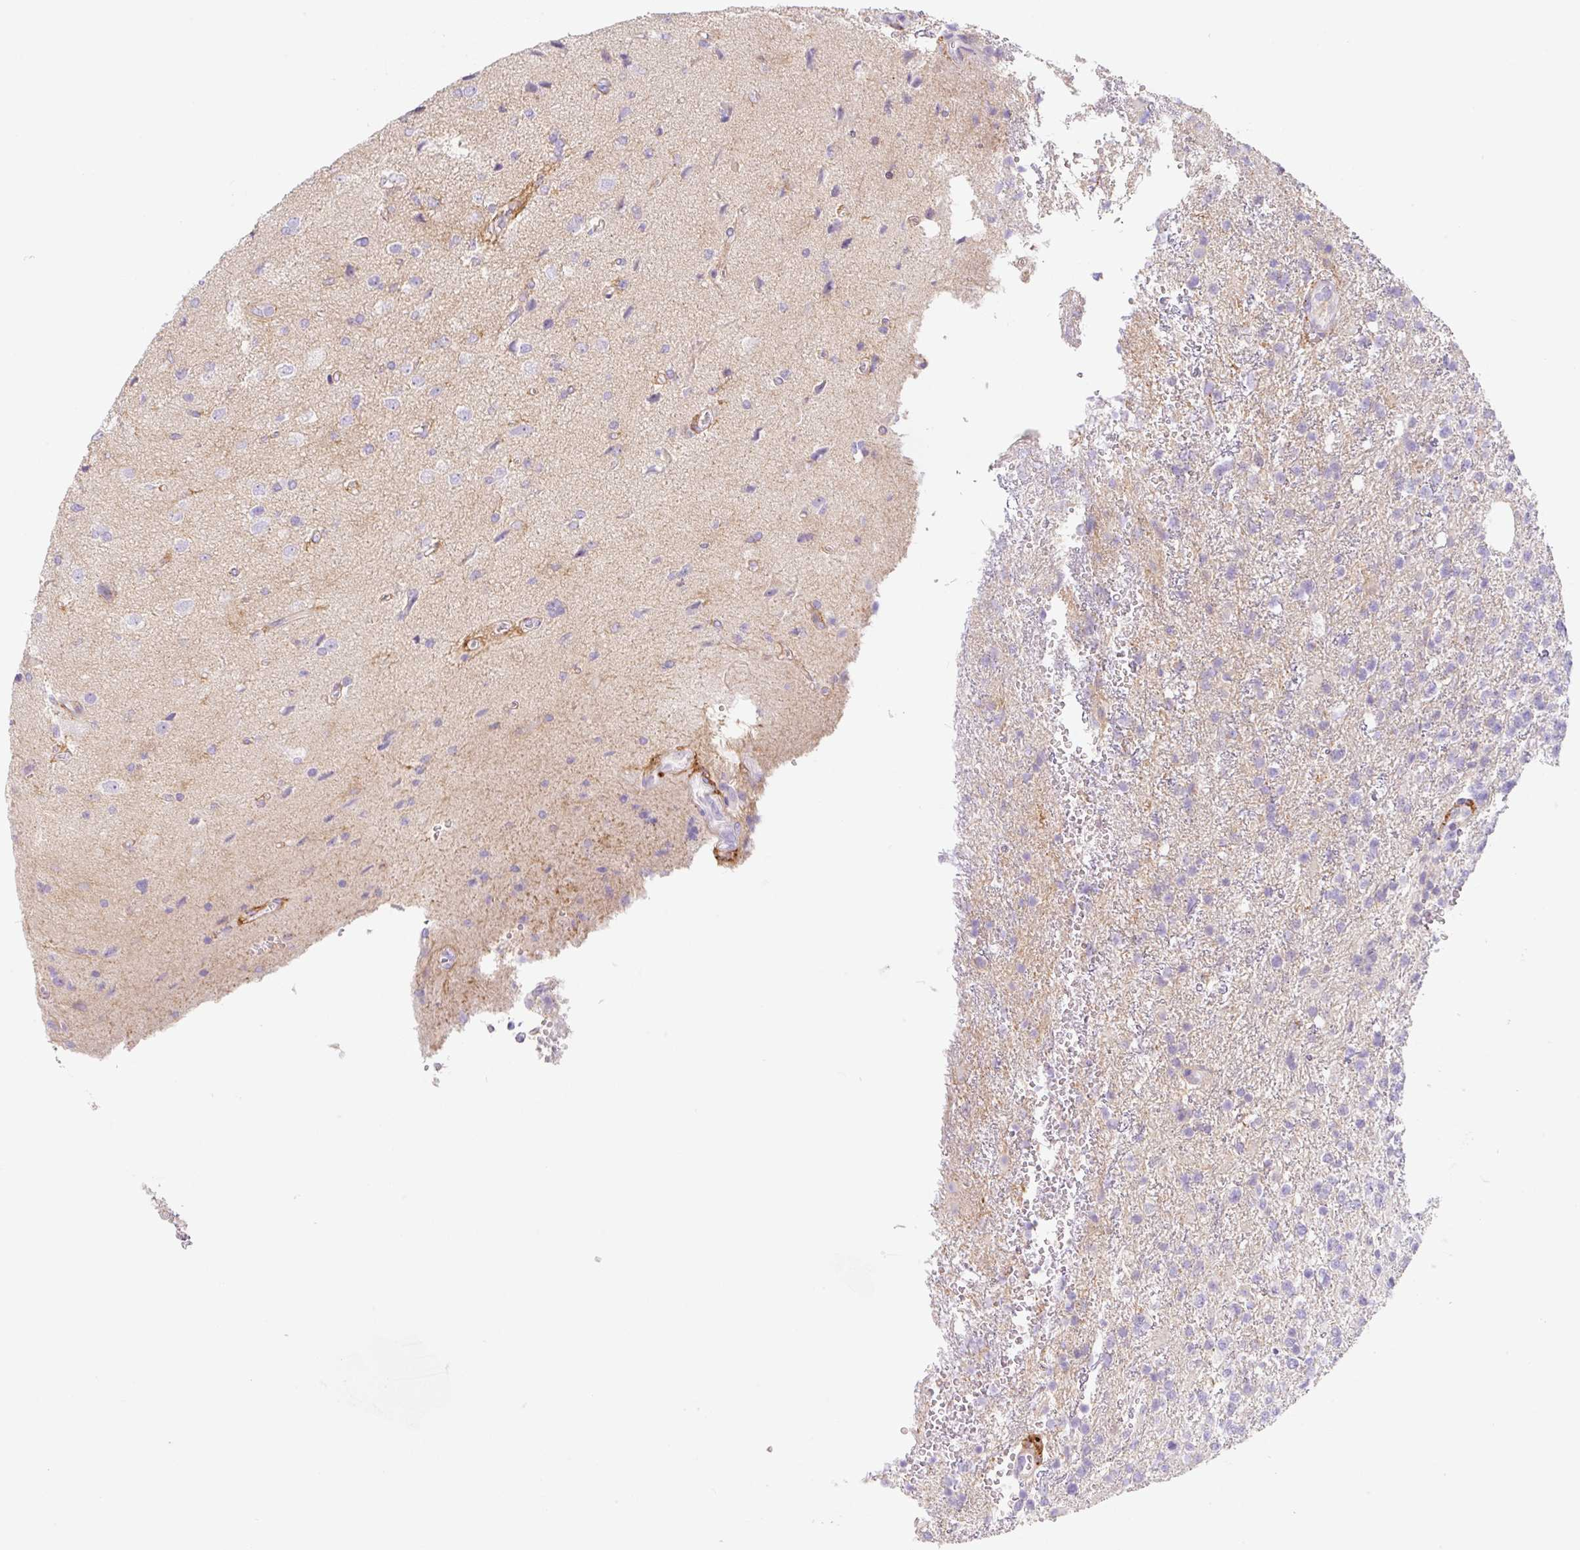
{"staining": {"intensity": "negative", "quantity": "none", "location": "none"}, "tissue": "glioma", "cell_type": "Tumor cells", "image_type": "cancer", "snomed": [{"axis": "morphology", "description": "Glioma, malignant, High grade"}, {"axis": "topography", "description": "Brain"}], "caption": "Protein analysis of malignant glioma (high-grade) reveals no significant positivity in tumor cells.", "gene": "LYVE1", "patient": {"sex": "male", "age": 56}}